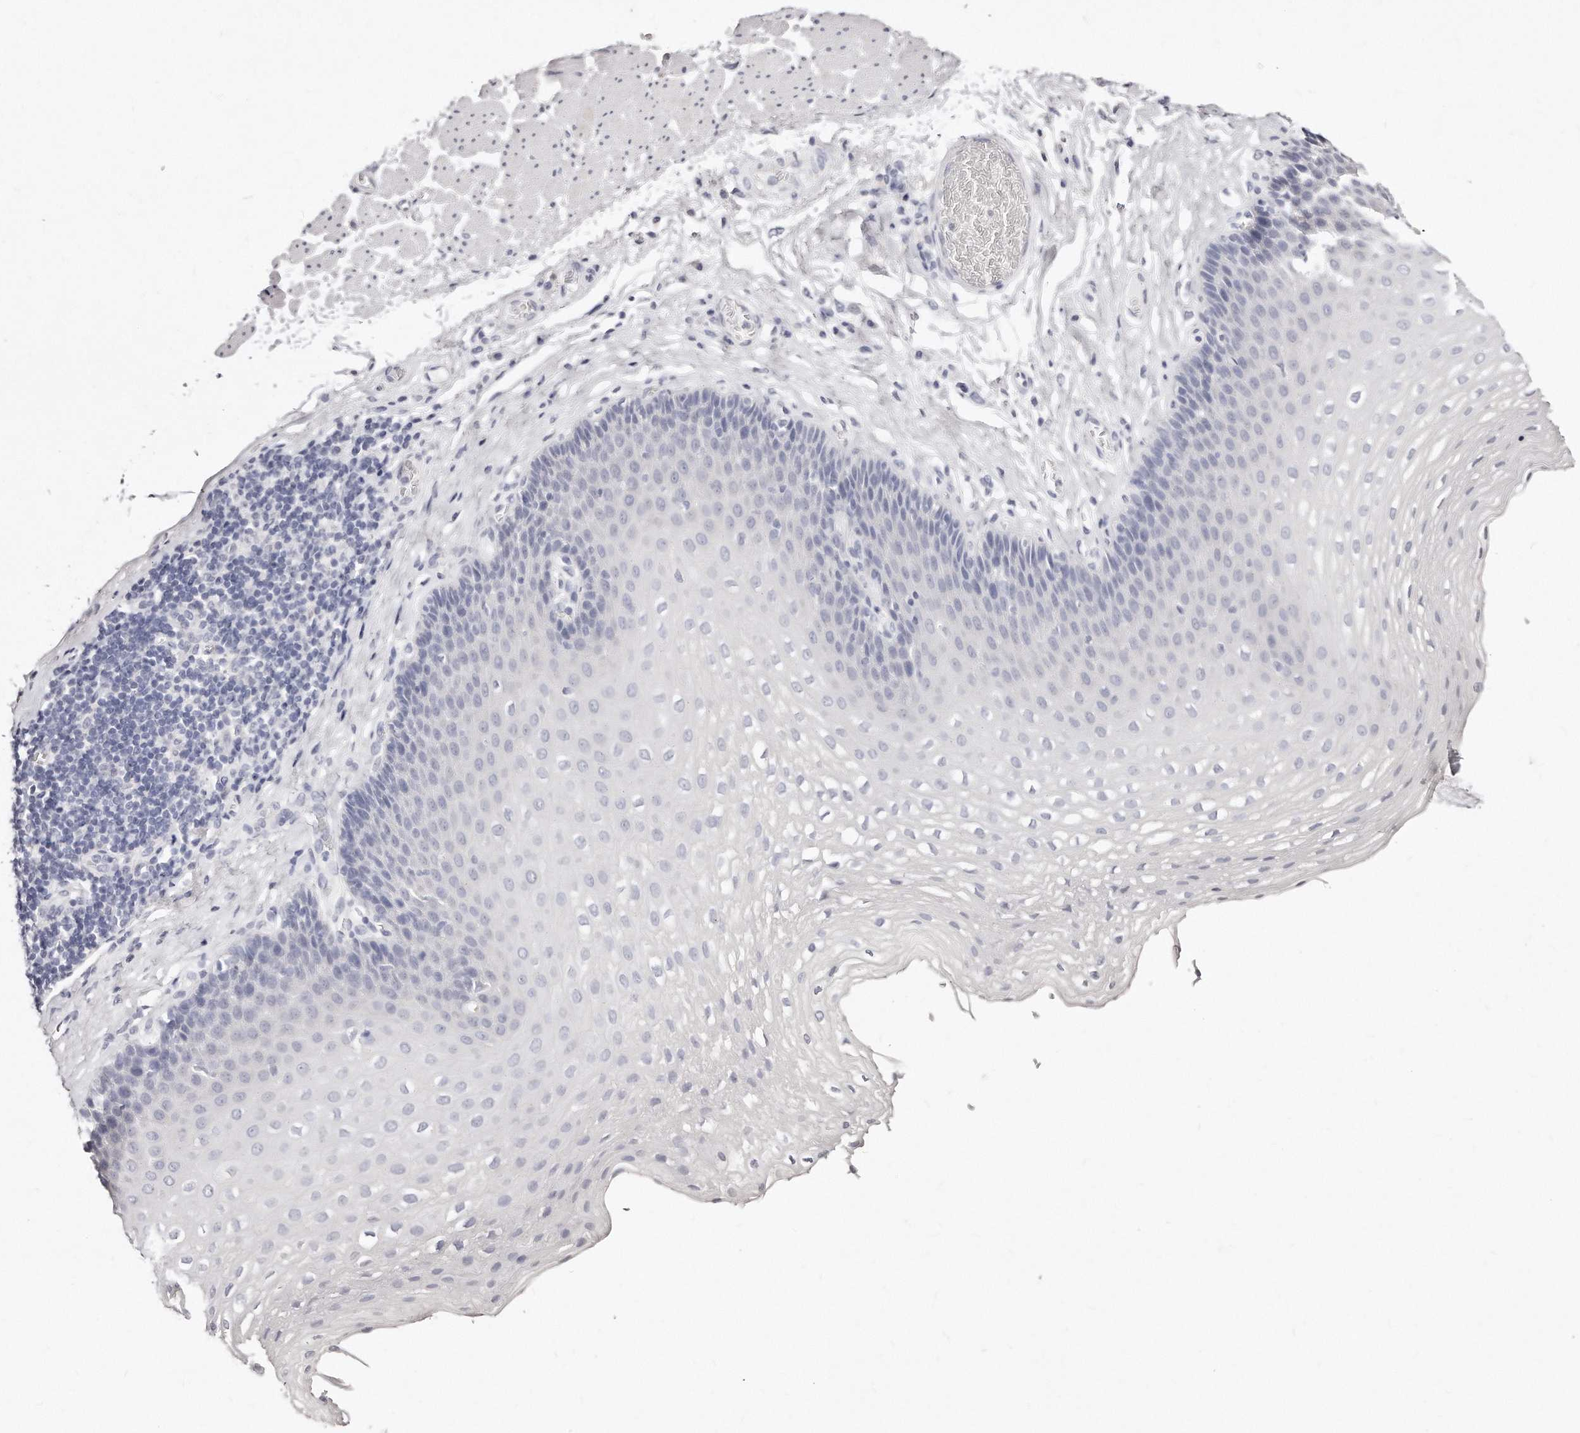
{"staining": {"intensity": "negative", "quantity": "none", "location": "none"}, "tissue": "esophagus", "cell_type": "Squamous epithelial cells", "image_type": "normal", "snomed": [{"axis": "morphology", "description": "Normal tissue, NOS"}, {"axis": "topography", "description": "Esophagus"}], "caption": "High power microscopy image of an immunohistochemistry (IHC) image of benign esophagus, revealing no significant staining in squamous epithelial cells. (Immunohistochemistry, brightfield microscopy, high magnification).", "gene": "GDA", "patient": {"sex": "female", "age": 66}}